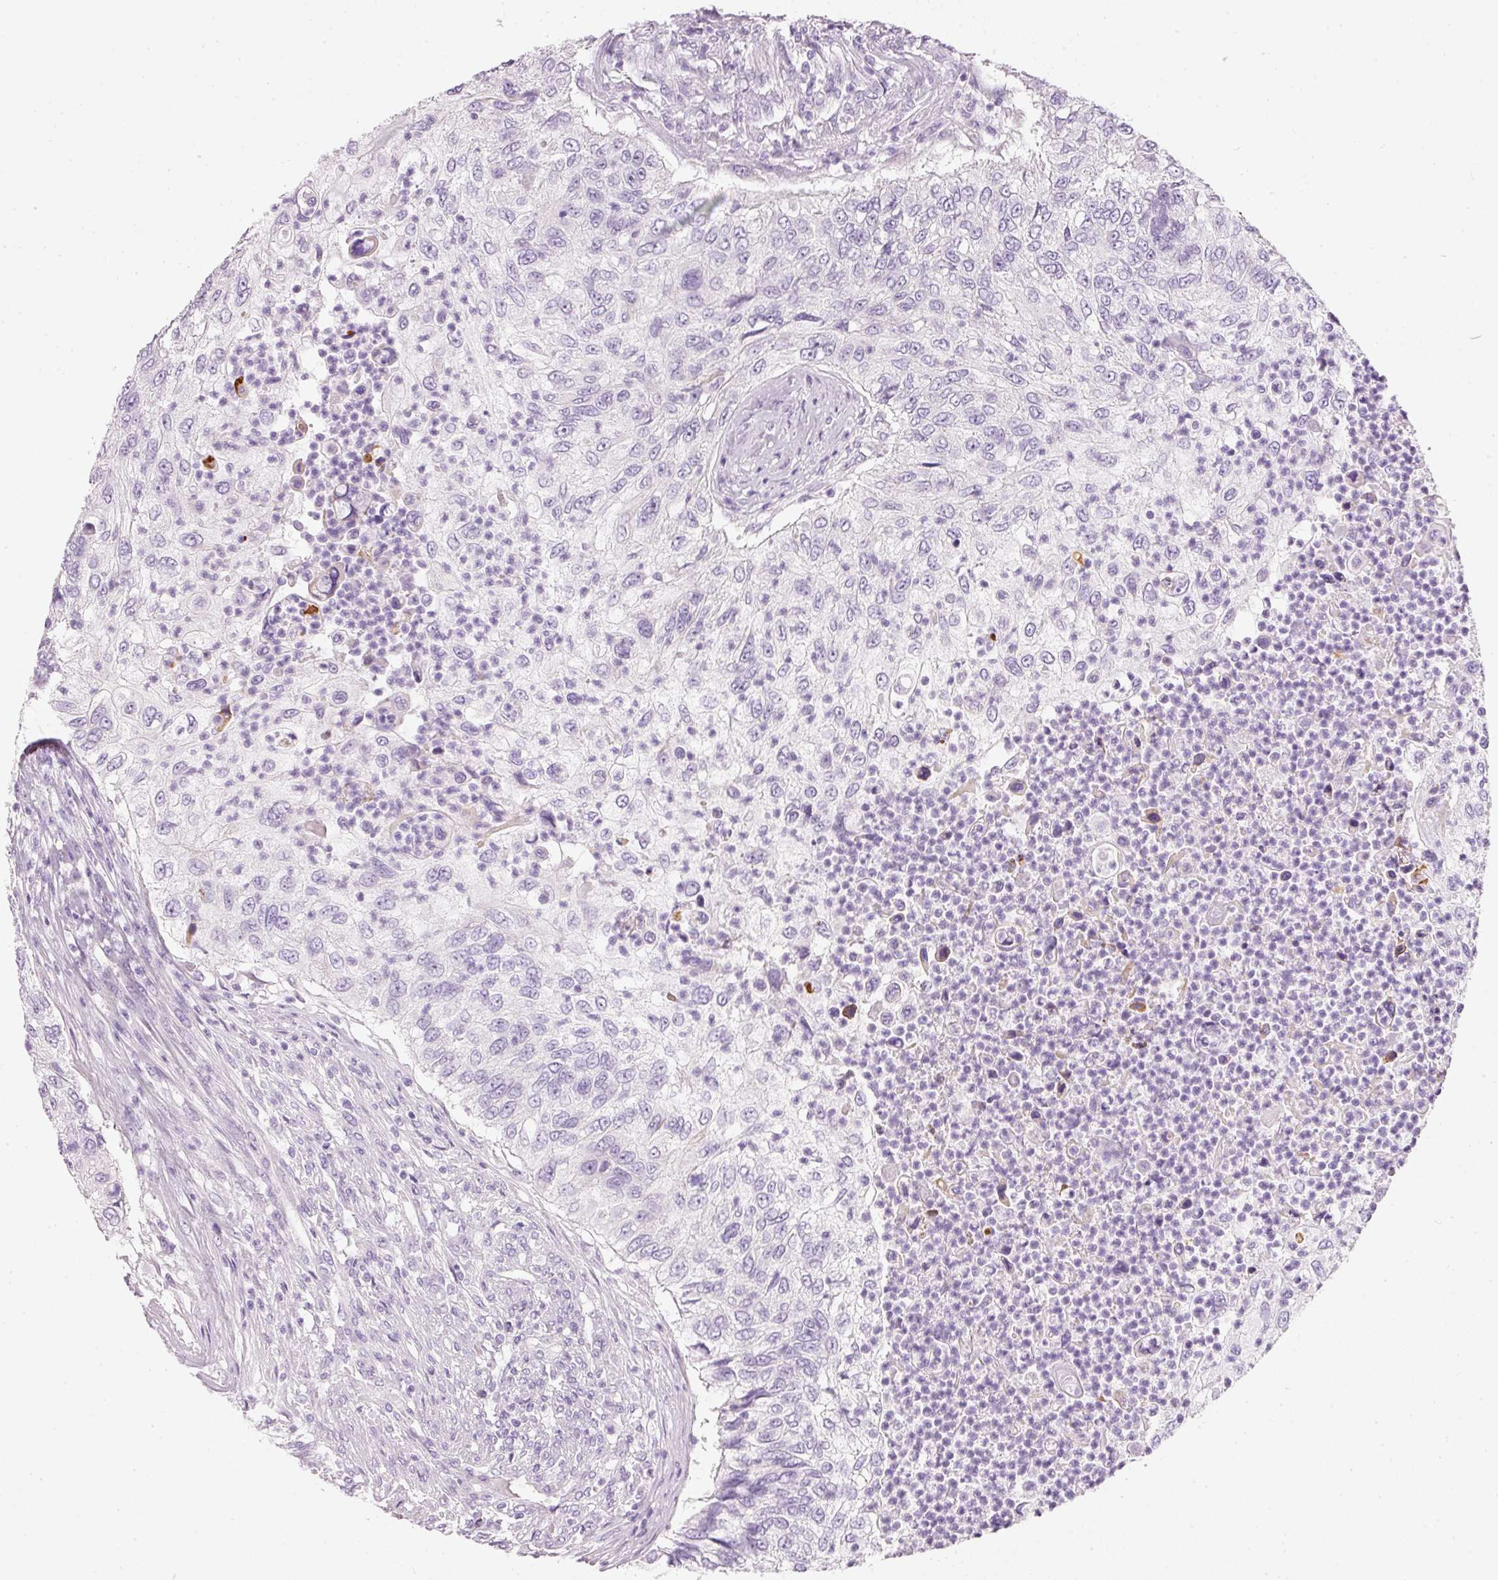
{"staining": {"intensity": "negative", "quantity": "none", "location": "none"}, "tissue": "urothelial cancer", "cell_type": "Tumor cells", "image_type": "cancer", "snomed": [{"axis": "morphology", "description": "Urothelial carcinoma, High grade"}, {"axis": "topography", "description": "Urinary bladder"}], "caption": "High power microscopy photomicrograph of an immunohistochemistry histopathology image of urothelial cancer, revealing no significant expression in tumor cells.", "gene": "PDXDC1", "patient": {"sex": "female", "age": 60}}